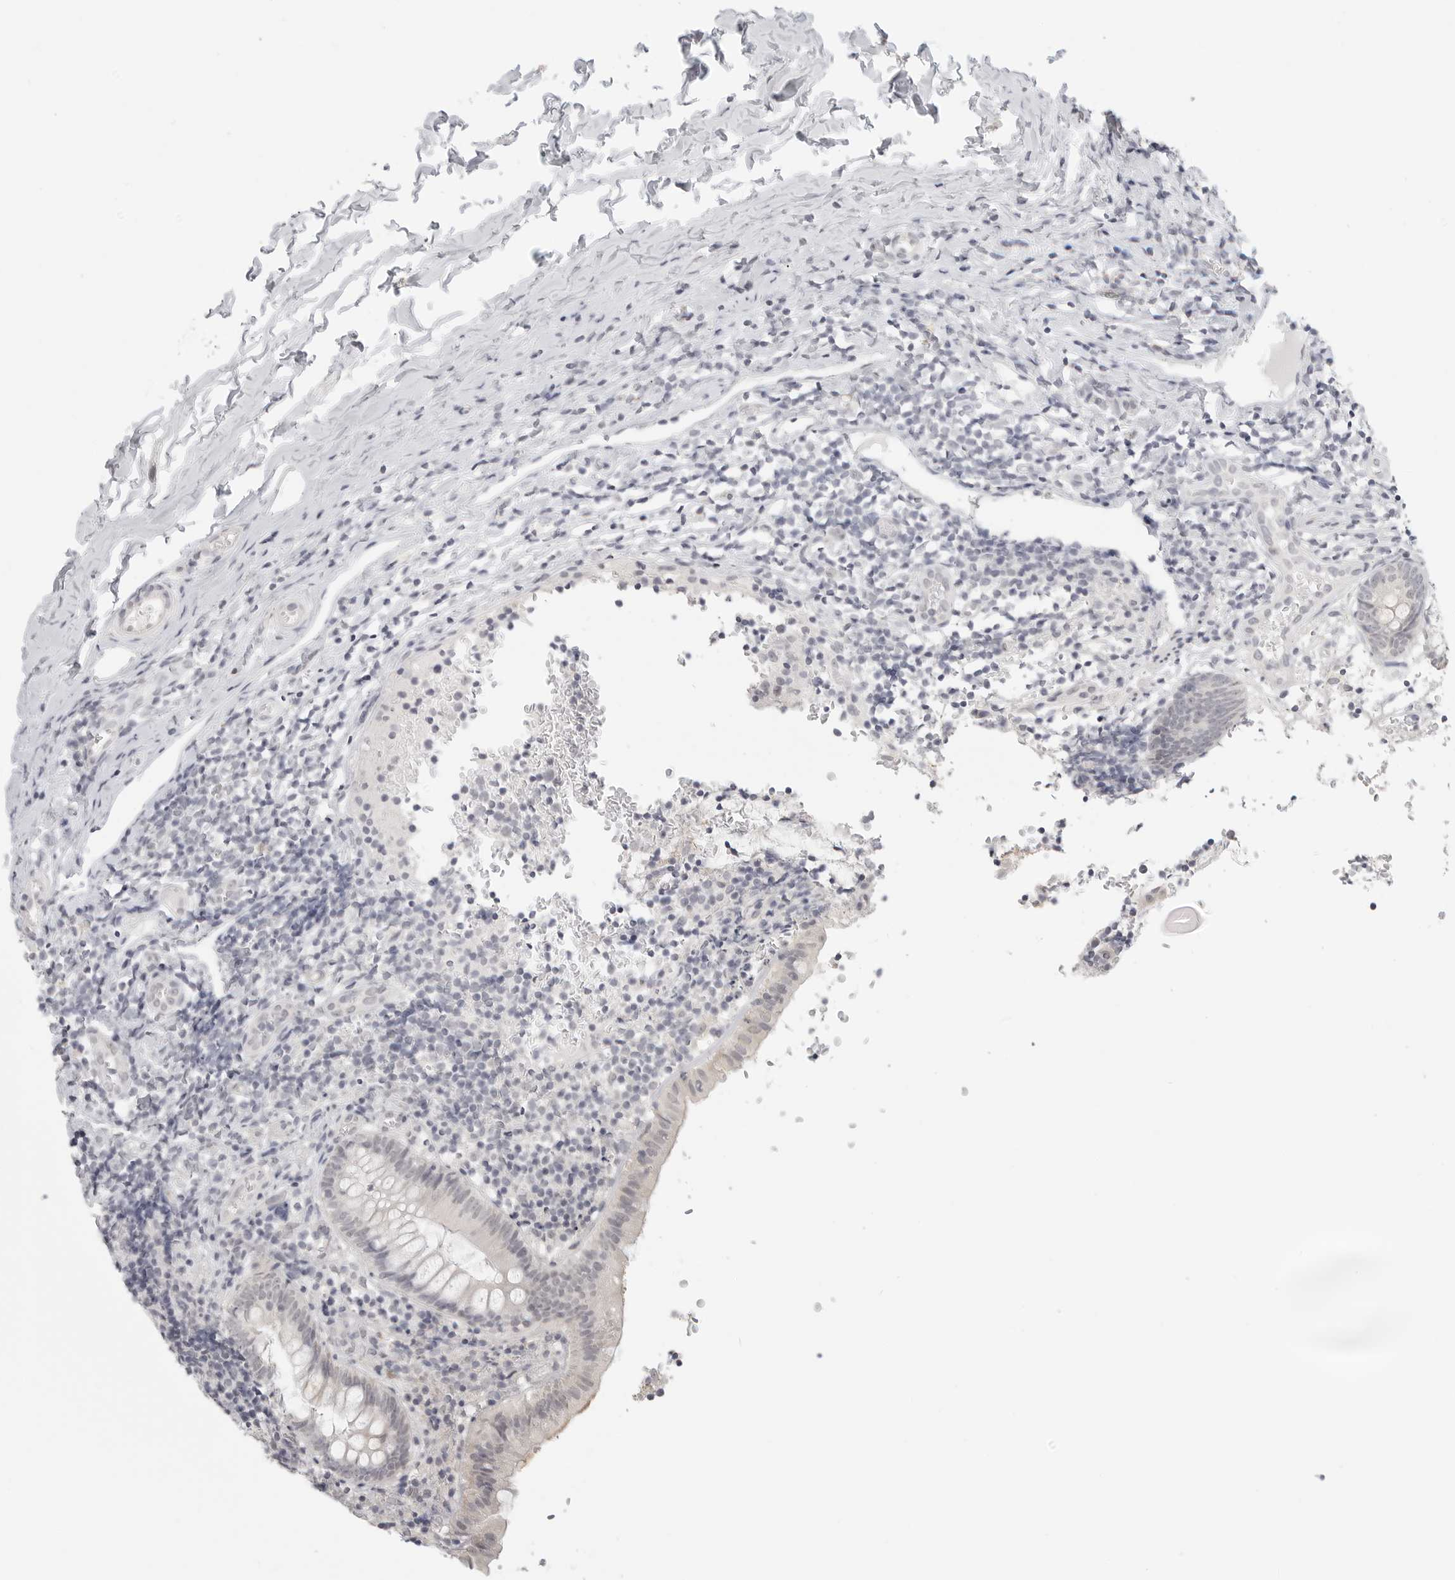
{"staining": {"intensity": "weak", "quantity": "<25%", "location": "nuclear"}, "tissue": "appendix", "cell_type": "Glandular cells", "image_type": "normal", "snomed": [{"axis": "morphology", "description": "Normal tissue, NOS"}, {"axis": "topography", "description": "Appendix"}], "caption": "Image shows no significant protein staining in glandular cells of unremarkable appendix. (DAB immunohistochemistry, high magnification).", "gene": "KLK11", "patient": {"sex": "male", "age": 8}}